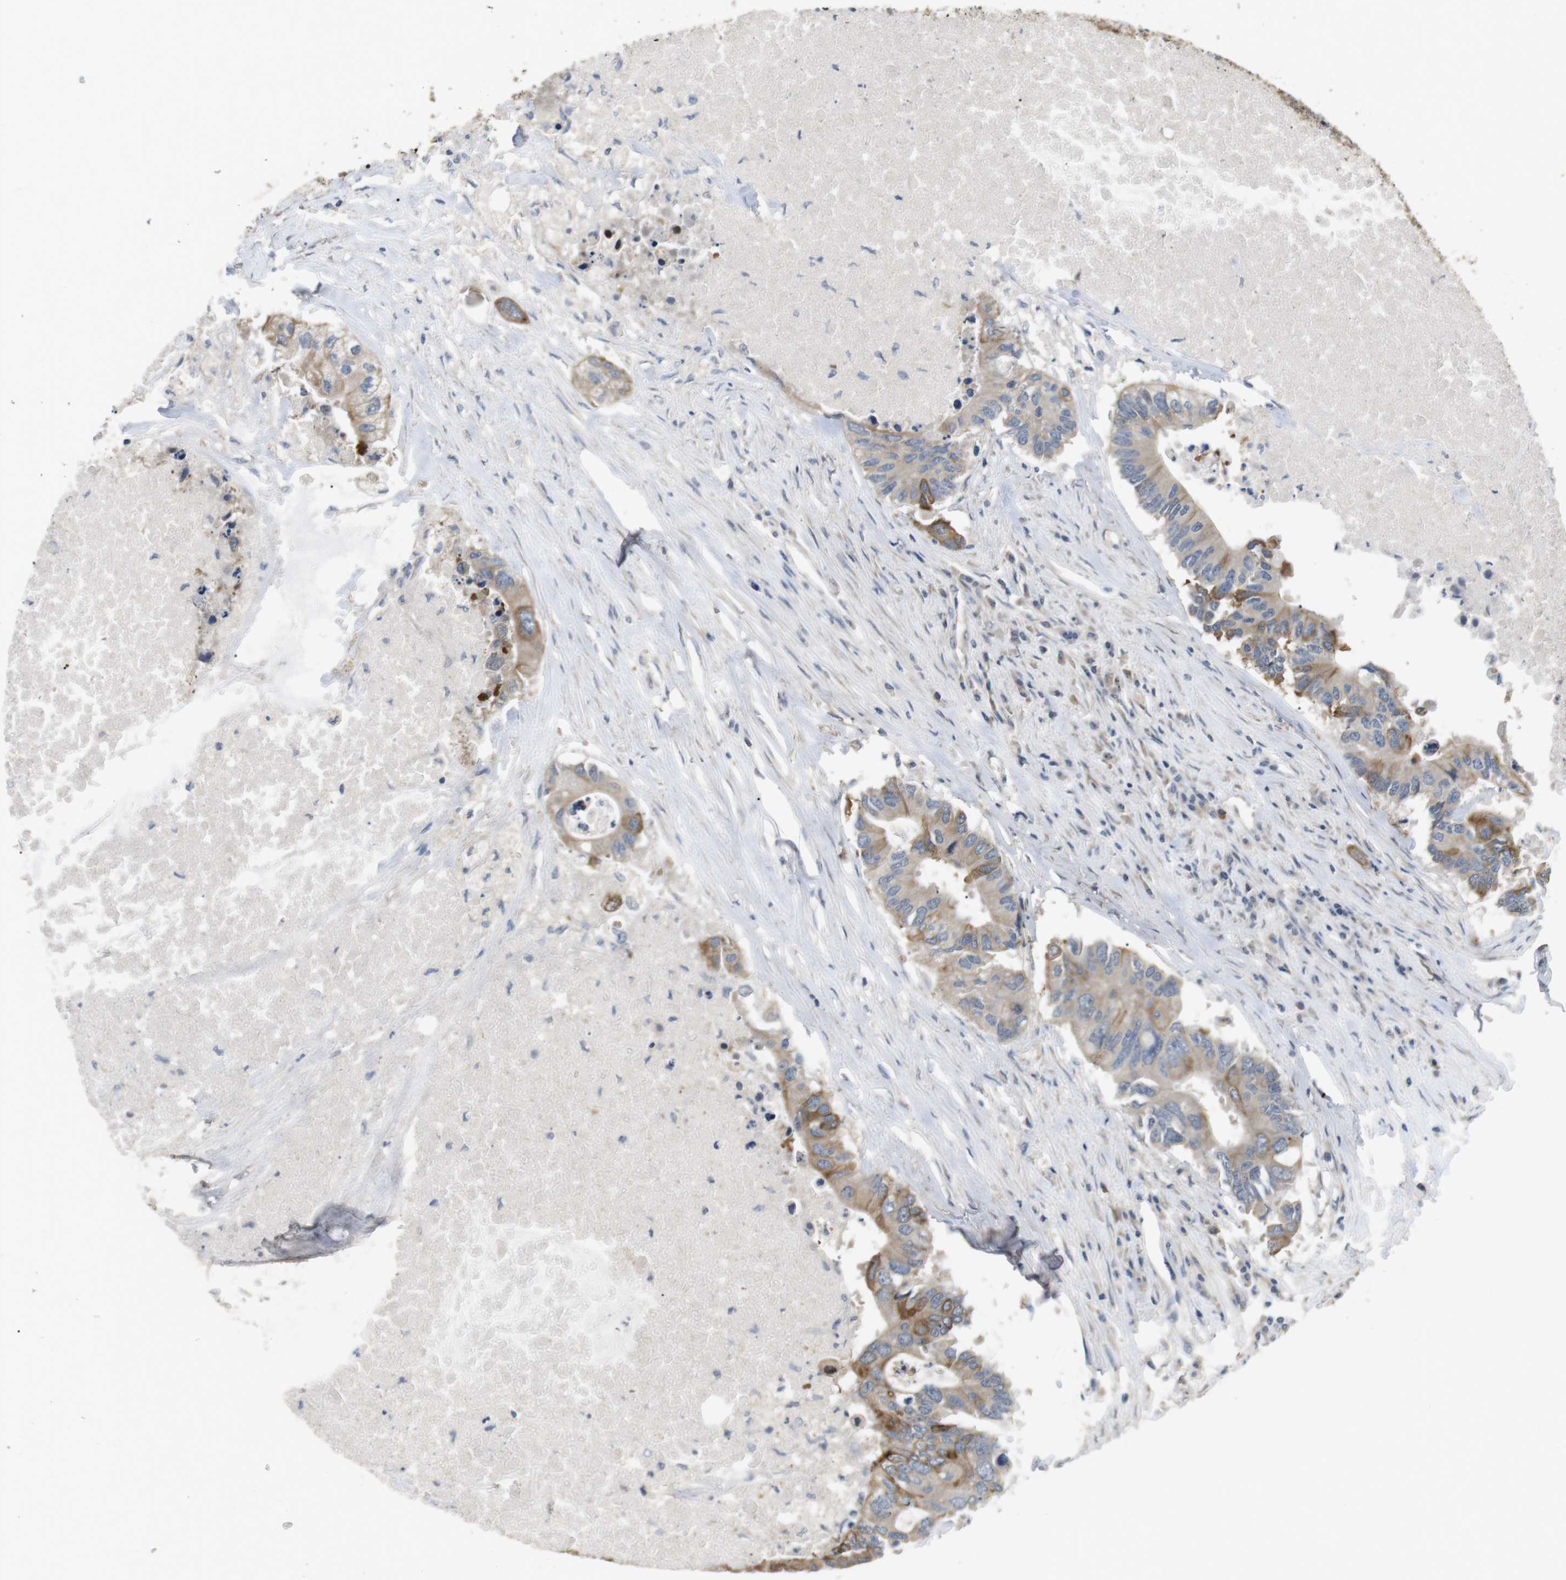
{"staining": {"intensity": "moderate", "quantity": ">75%", "location": "cytoplasmic/membranous"}, "tissue": "colorectal cancer", "cell_type": "Tumor cells", "image_type": "cancer", "snomed": [{"axis": "morphology", "description": "Adenocarcinoma, NOS"}, {"axis": "topography", "description": "Colon"}], "caption": "Immunohistochemistry staining of adenocarcinoma (colorectal), which demonstrates medium levels of moderate cytoplasmic/membranous positivity in approximately >75% of tumor cells indicating moderate cytoplasmic/membranous protein staining. The staining was performed using DAB (brown) for protein detection and nuclei were counterstained in hematoxylin (blue).", "gene": "ADGRL3", "patient": {"sex": "male", "age": 71}}